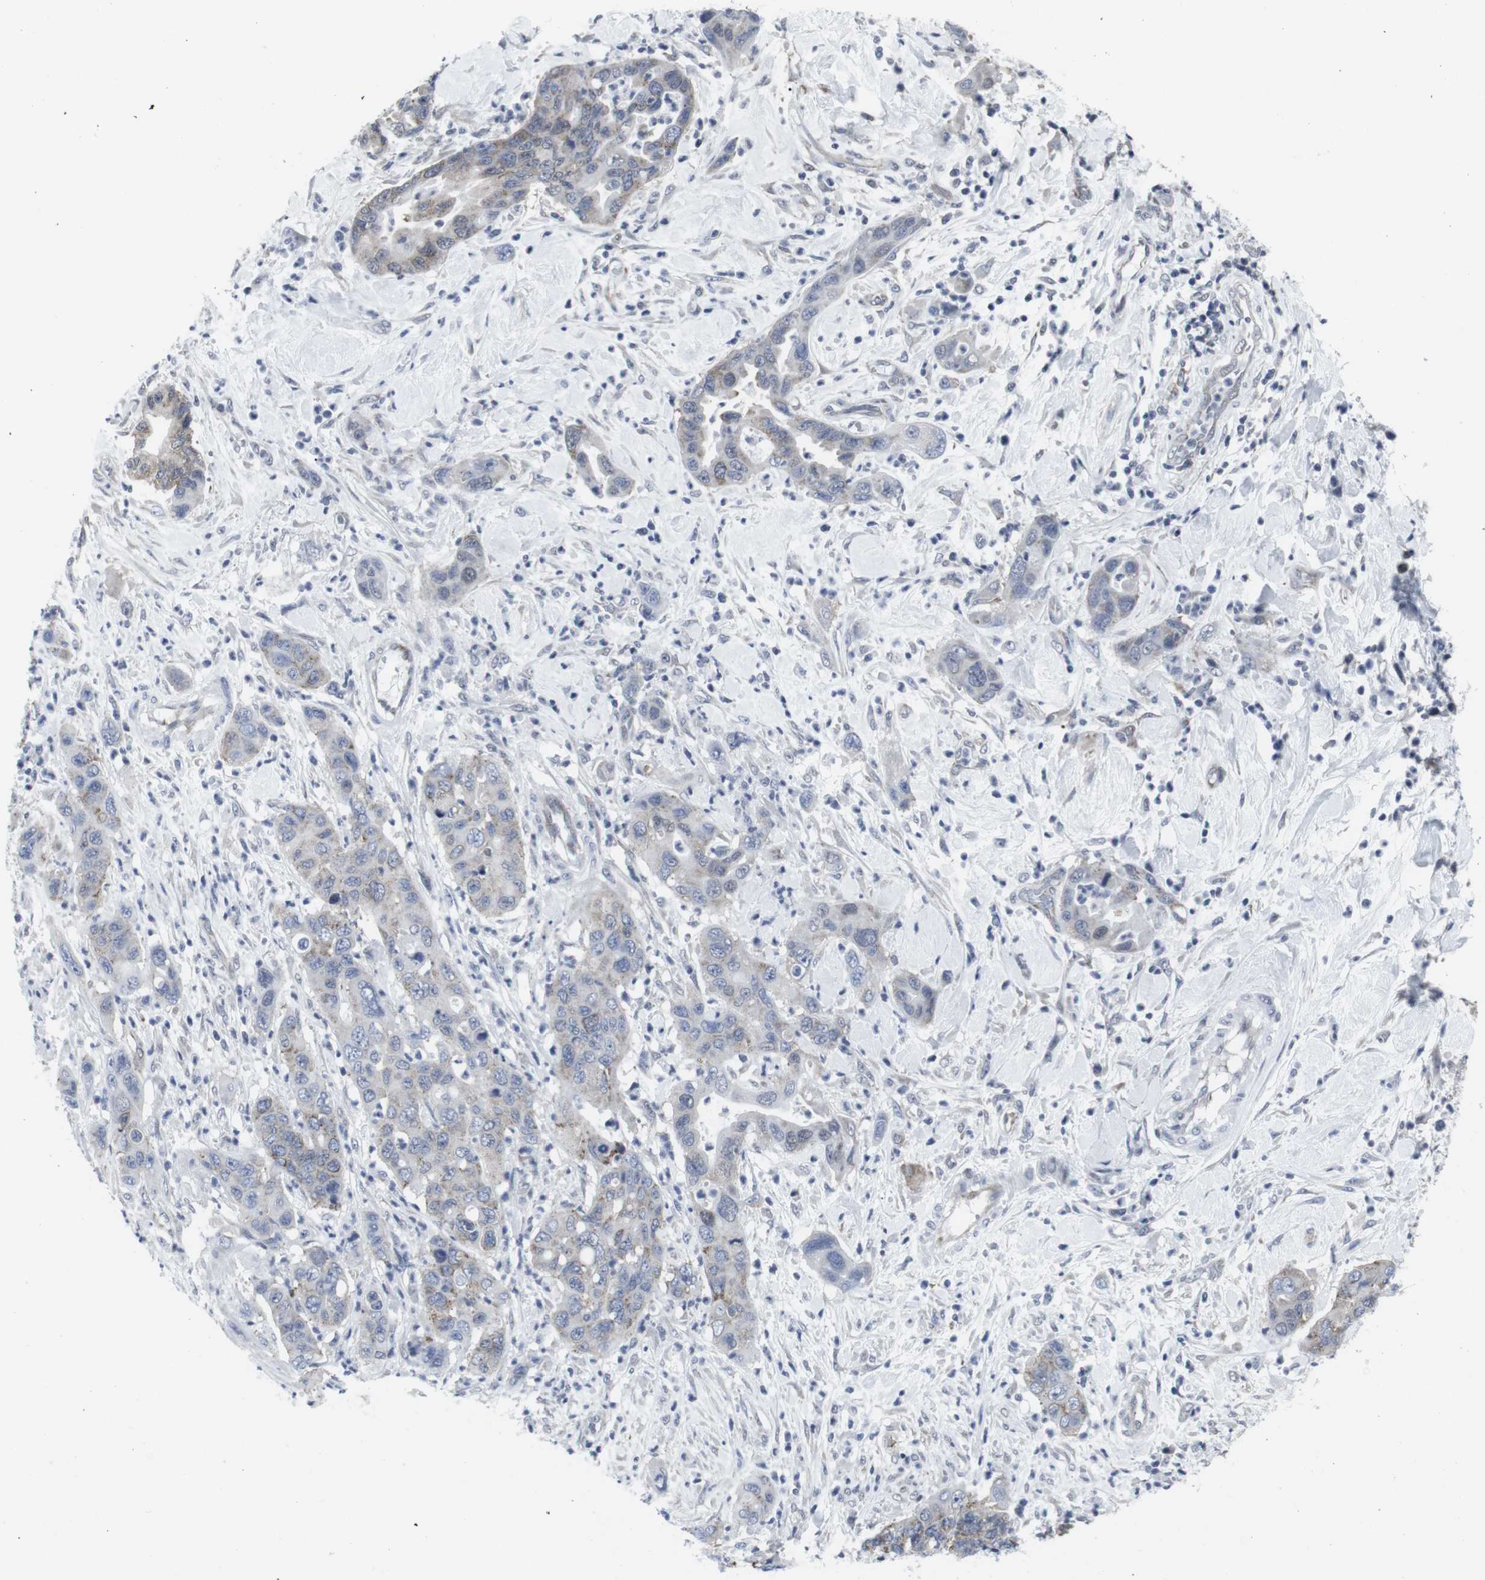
{"staining": {"intensity": "moderate", "quantity": "<25%", "location": "cytoplasmic/membranous"}, "tissue": "pancreatic cancer", "cell_type": "Tumor cells", "image_type": "cancer", "snomed": [{"axis": "morphology", "description": "Adenocarcinoma, NOS"}, {"axis": "topography", "description": "Pancreas"}], "caption": "Adenocarcinoma (pancreatic) stained for a protein (brown) shows moderate cytoplasmic/membranous positive expression in approximately <25% of tumor cells.", "gene": "GEMIN2", "patient": {"sex": "female", "age": 71}}